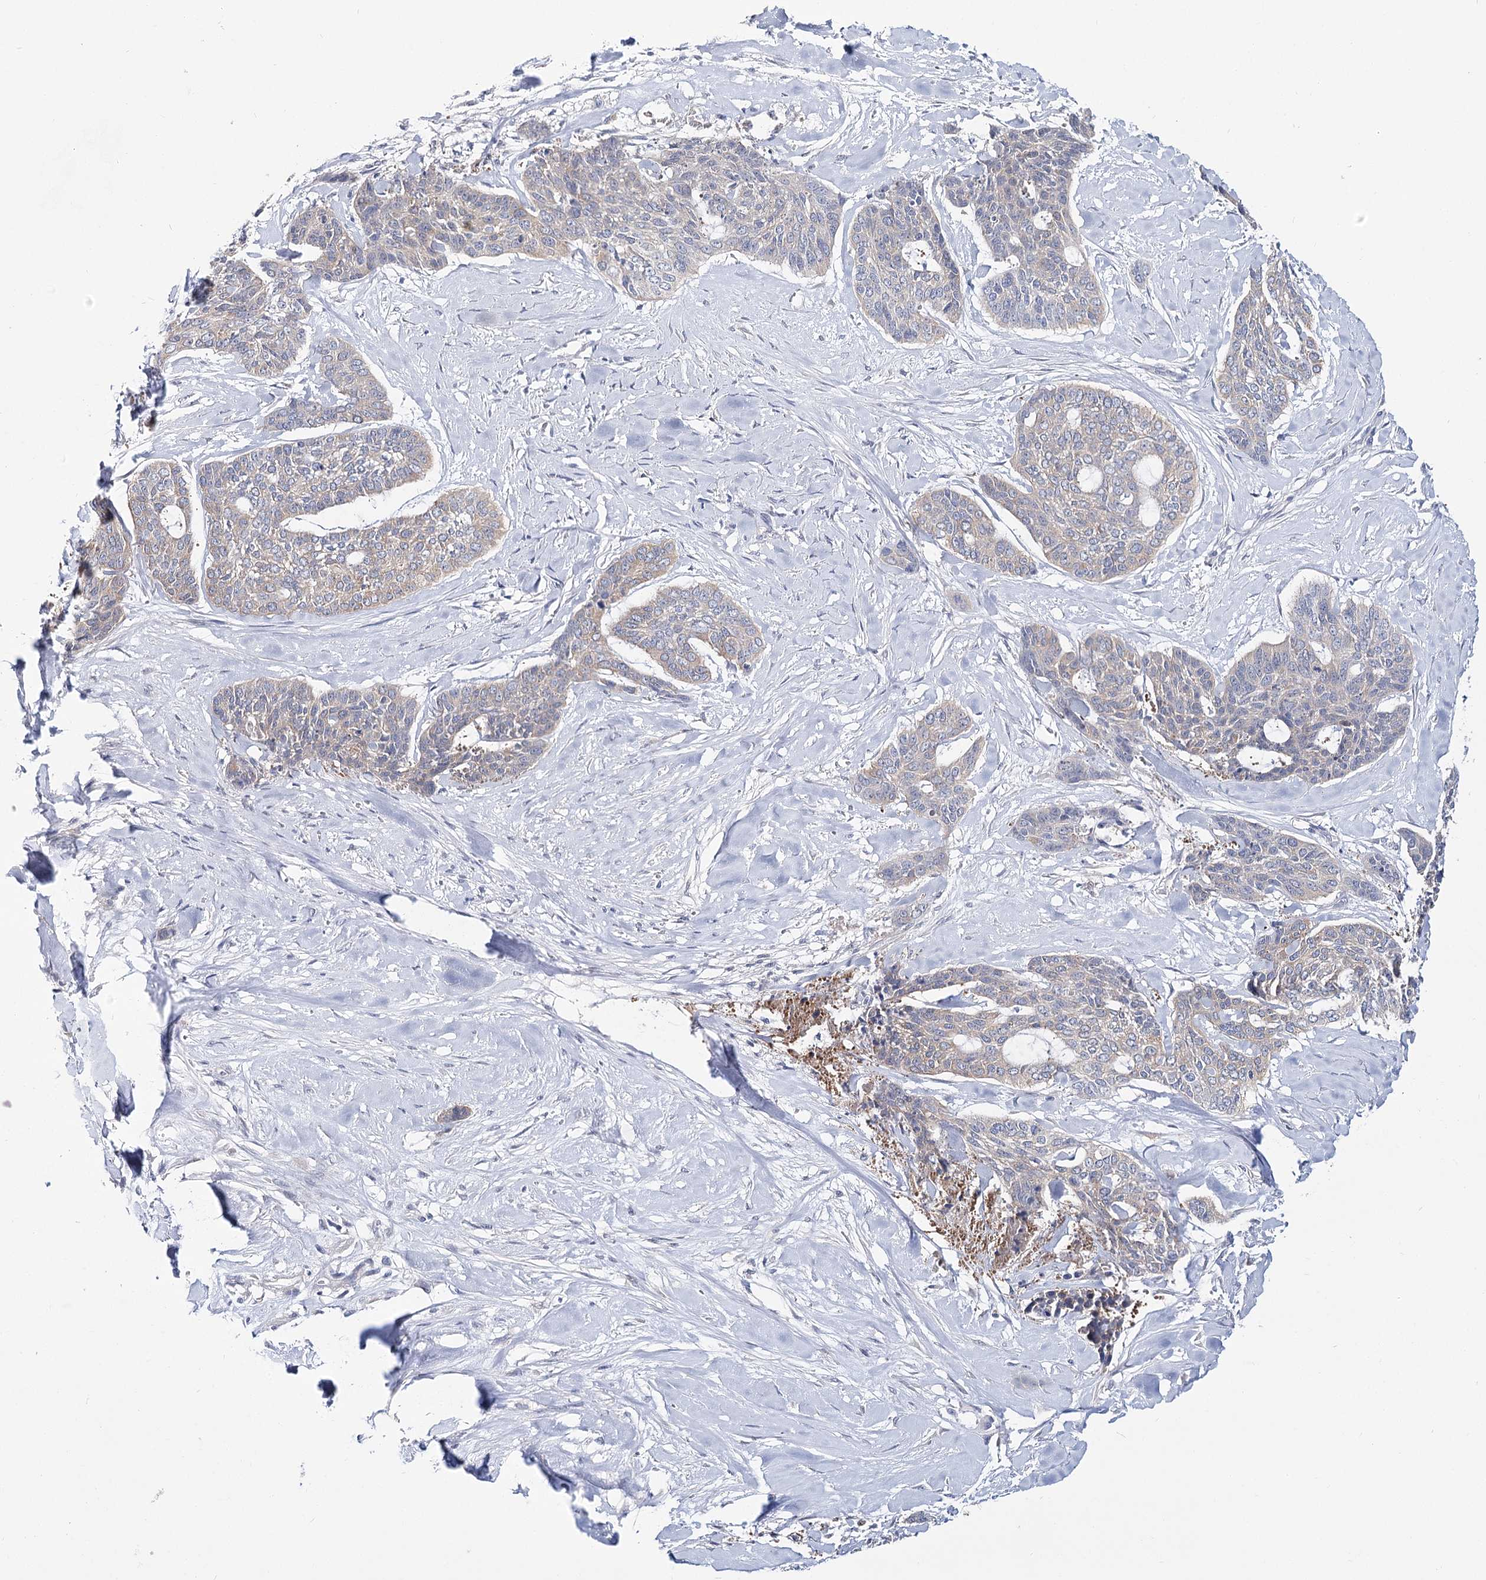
{"staining": {"intensity": "weak", "quantity": "<25%", "location": "cytoplasmic/membranous"}, "tissue": "skin cancer", "cell_type": "Tumor cells", "image_type": "cancer", "snomed": [{"axis": "morphology", "description": "Basal cell carcinoma"}, {"axis": "topography", "description": "Skin"}], "caption": "Micrograph shows no significant protein expression in tumor cells of skin cancer. Nuclei are stained in blue.", "gene": "UGP2", "patient": {"sex": "female", "age": 64}}